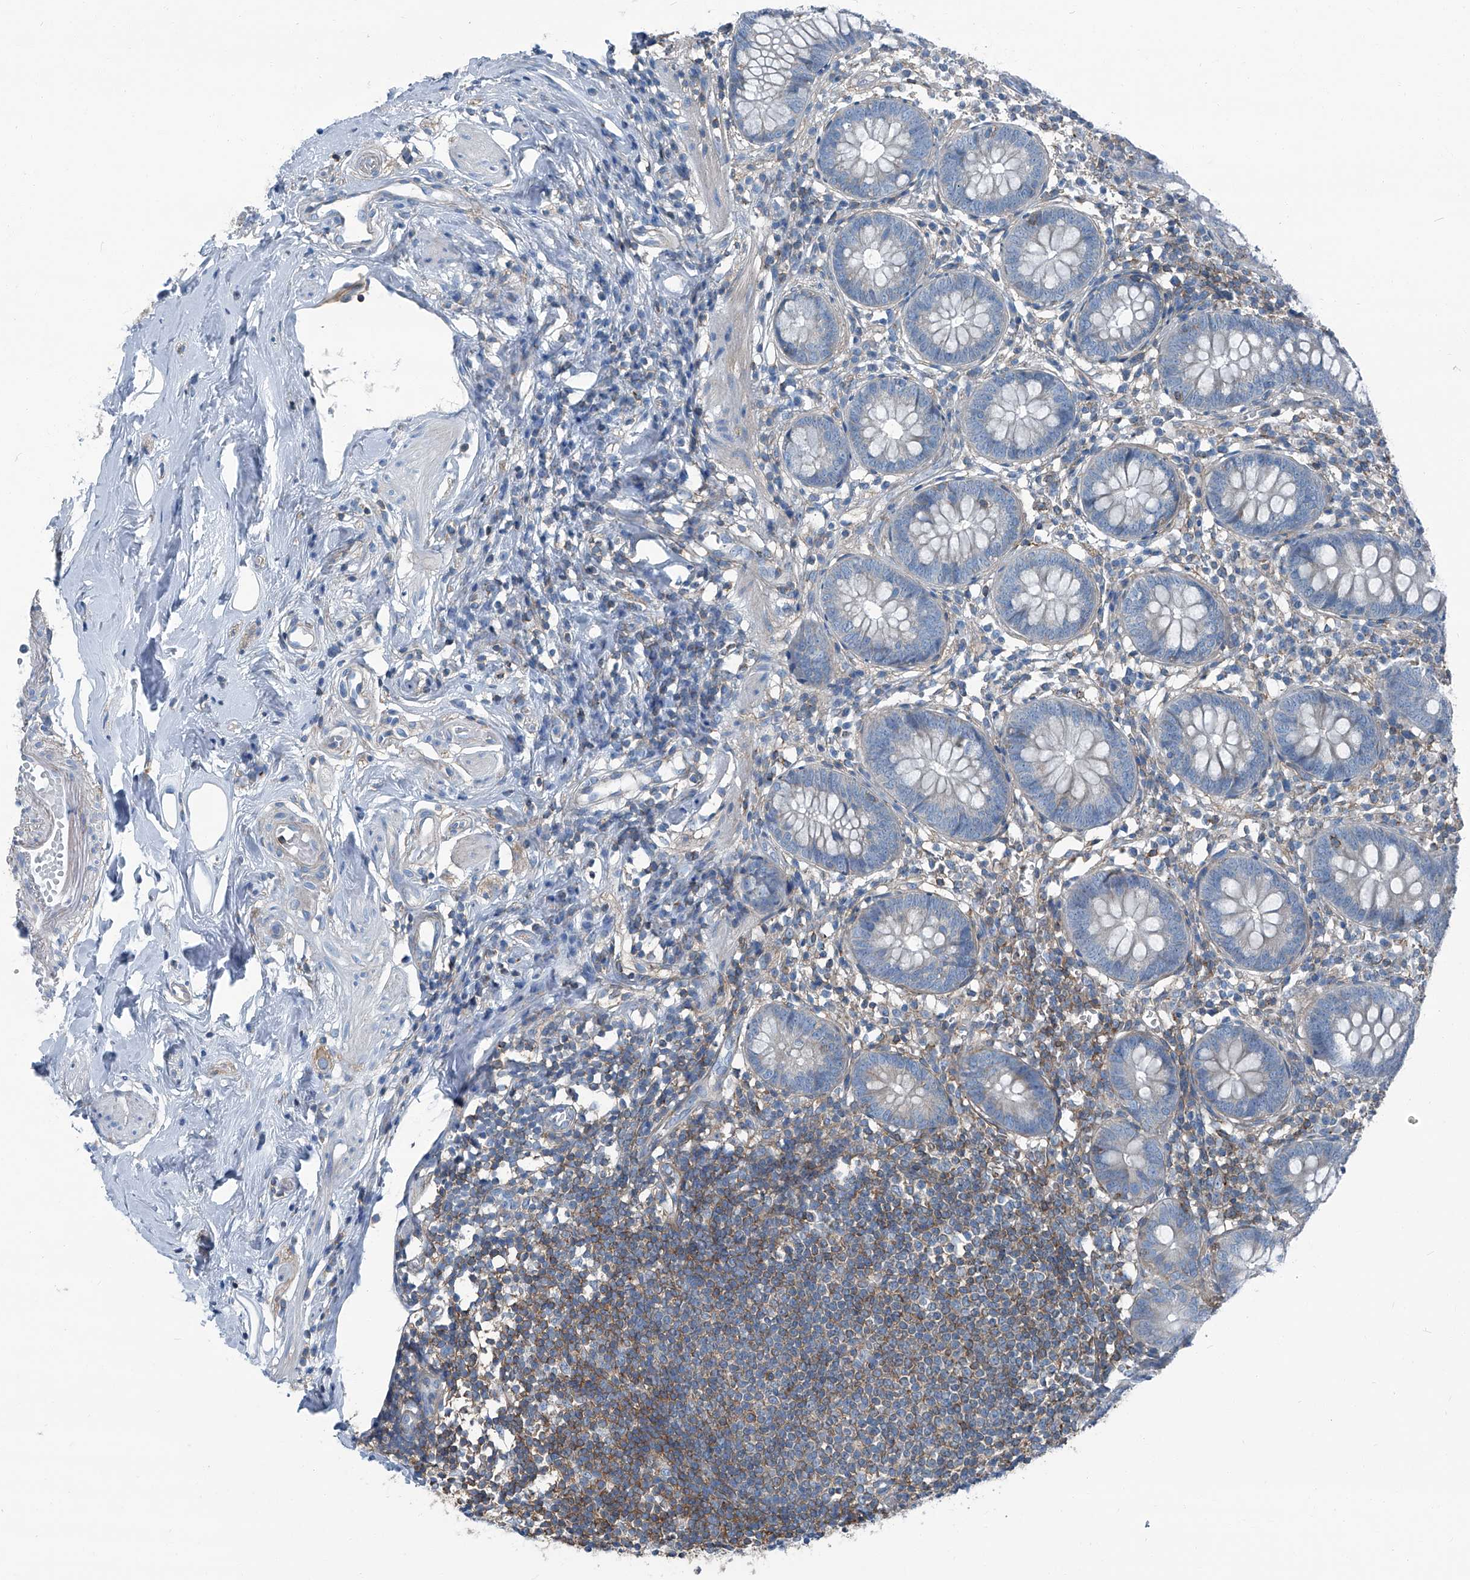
{"staining": {"intensity": "negative", "quantity": "none", "location": "none"}, "tissue": "appendix", "cell_type": "Glandular cells", "image_type": "normal", "snomed": [{"axis": "morphology", "description": "Normal tissue, NOS"}, {"axis": "topography", "description": "Appendix"}], "caption": "This is a photomicrograph of immunohistochemistry (IHC) staining of benign appendix, which shows no expression in glandular cells.", "gene": "SEPTIN7", "patient": {"sex": "female", "age": 62}}